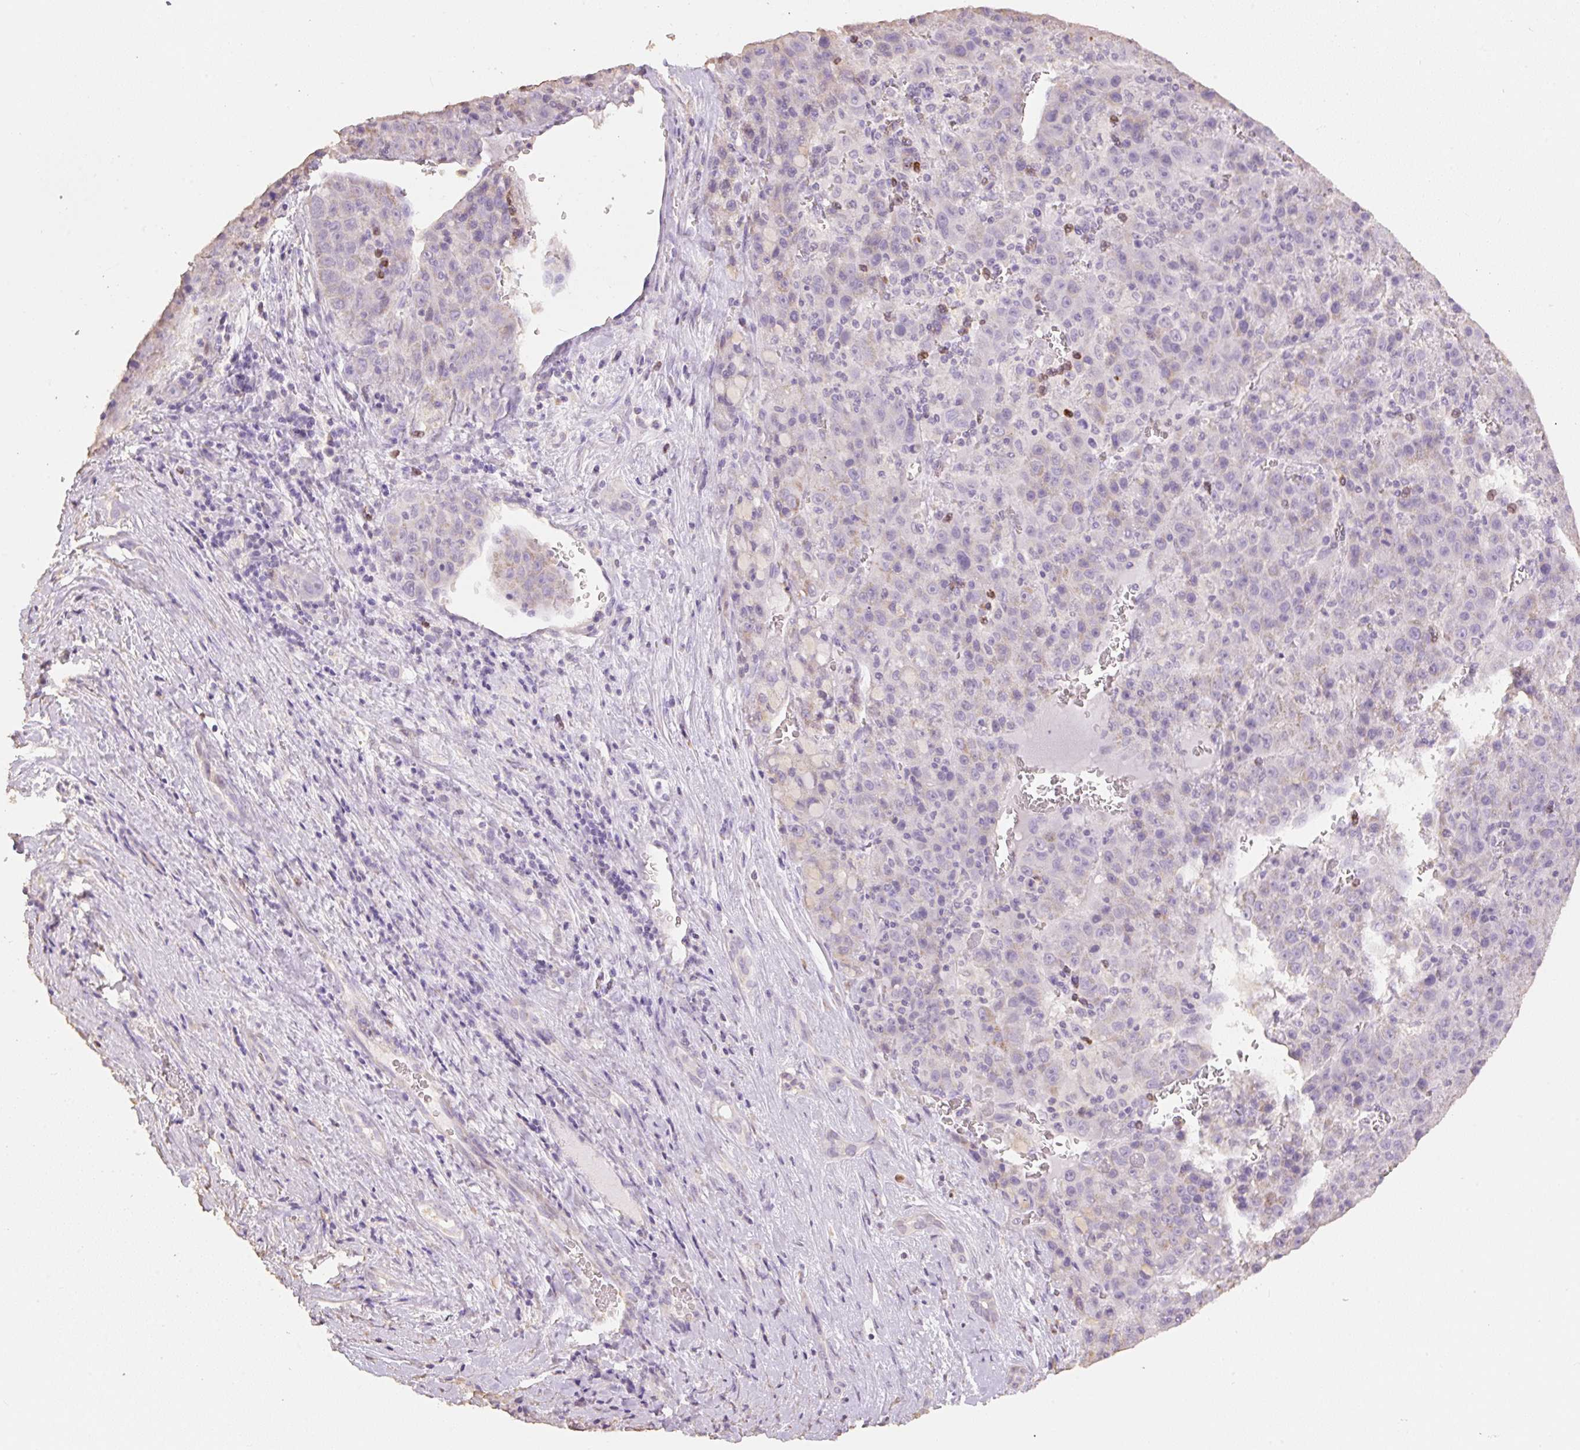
{"staining": {"intensity": "negative", "quantity": "none", "location": "none"}, "tissue": "liver cancer", "cell_type": "Tumor cells", "image_type": "cancer", "snomed": [{"axis": "morphology", "description": "Carcinoma, Hepatocellular, NOS"}, {"axis": "topography", "description": "Liver"}], "caption": "Human liver hepatocellular carcinoma stained for a protein using immunohistochemistry (IHC) displays no expression in tumor cells.", "gene": "MBOAT7", "patient": {"sex": "female", "age": 53}}